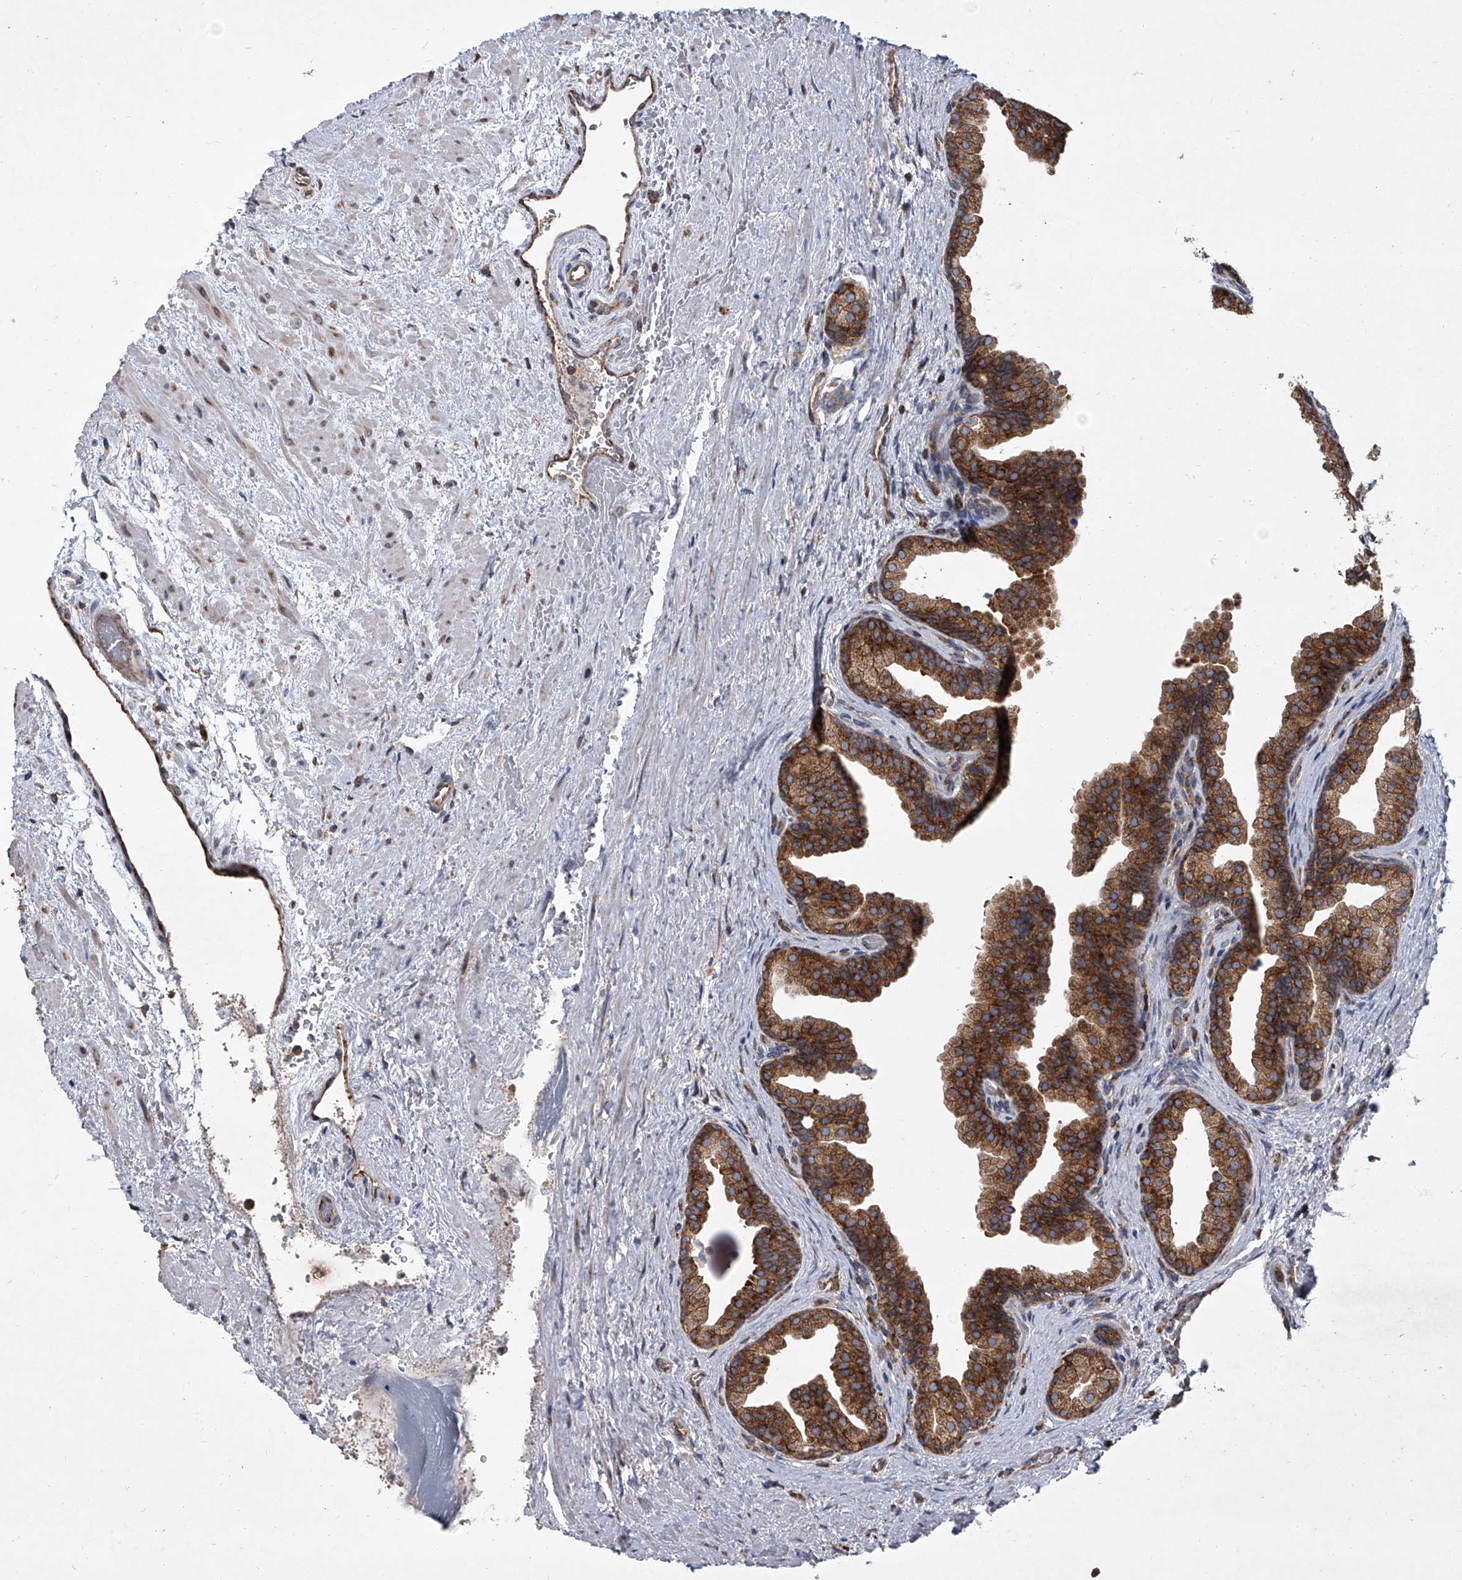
{"staining": {"intensity": "moderate", "quantity": ">75%", "location": "cytoplasmic/membranous"}, "tissue": "prostate", "cell_type": "Glandular cells", "image_type": "normal", "snomed": [{"axis": "morphology", "description": "Normal tissue, NOS"}, {"axis": "topography", "description": "Prostate"}], "caption": "DAB (3,3'-diaminobenzidine) immunohistochemical staining of unremarkable human prostate reveals moderate cytoplasmic/membranous protein positivity in approximately >75% of glandular cells. (IHC, brightfield microscopy, high magnification).", "gene": "EIF2S2", "patient": {"sex": "male", "age": 48}}